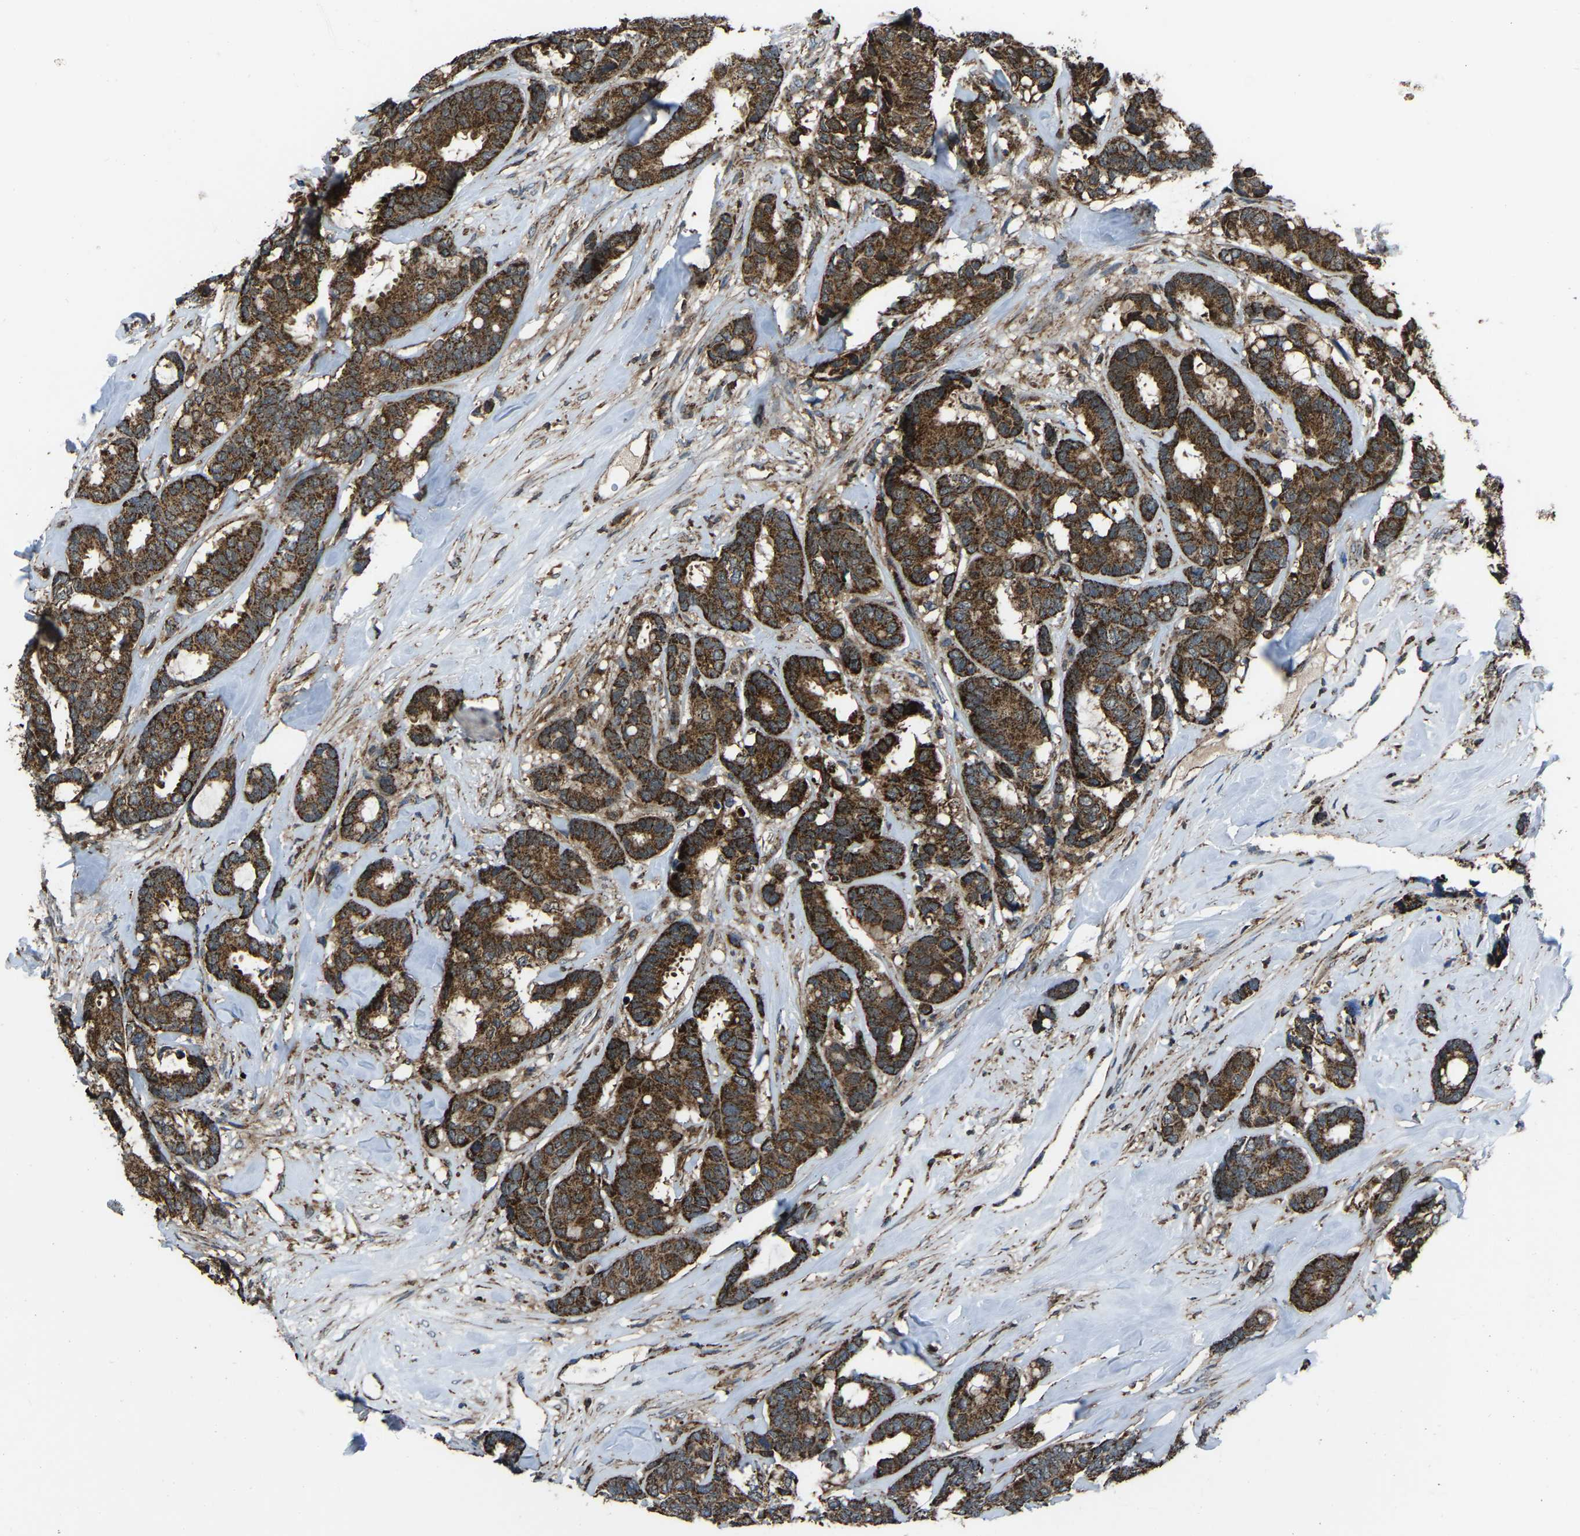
{"staining": {"intensity": "strong", "quantity": ">75%", "location": "cytoplasmic/membranous"}, "tissue": "breast cancer", "cell_type": "Tumor cells", "image_type": "cancer", "snomed": [{"axis": "morphology", "description": "Duct carcinoma"}, {"axis": "topography", "description": "Breast"}], "caption": "An immunohistochemistry (IHC) image of neoplastic tissue is shown. Protein staining in brown labels strong cytoplasmic/membranous positivity in breast cancer within tumor cells.", "gene": "AKR1A1", "patient": {"sex": "female", "age": 87}}